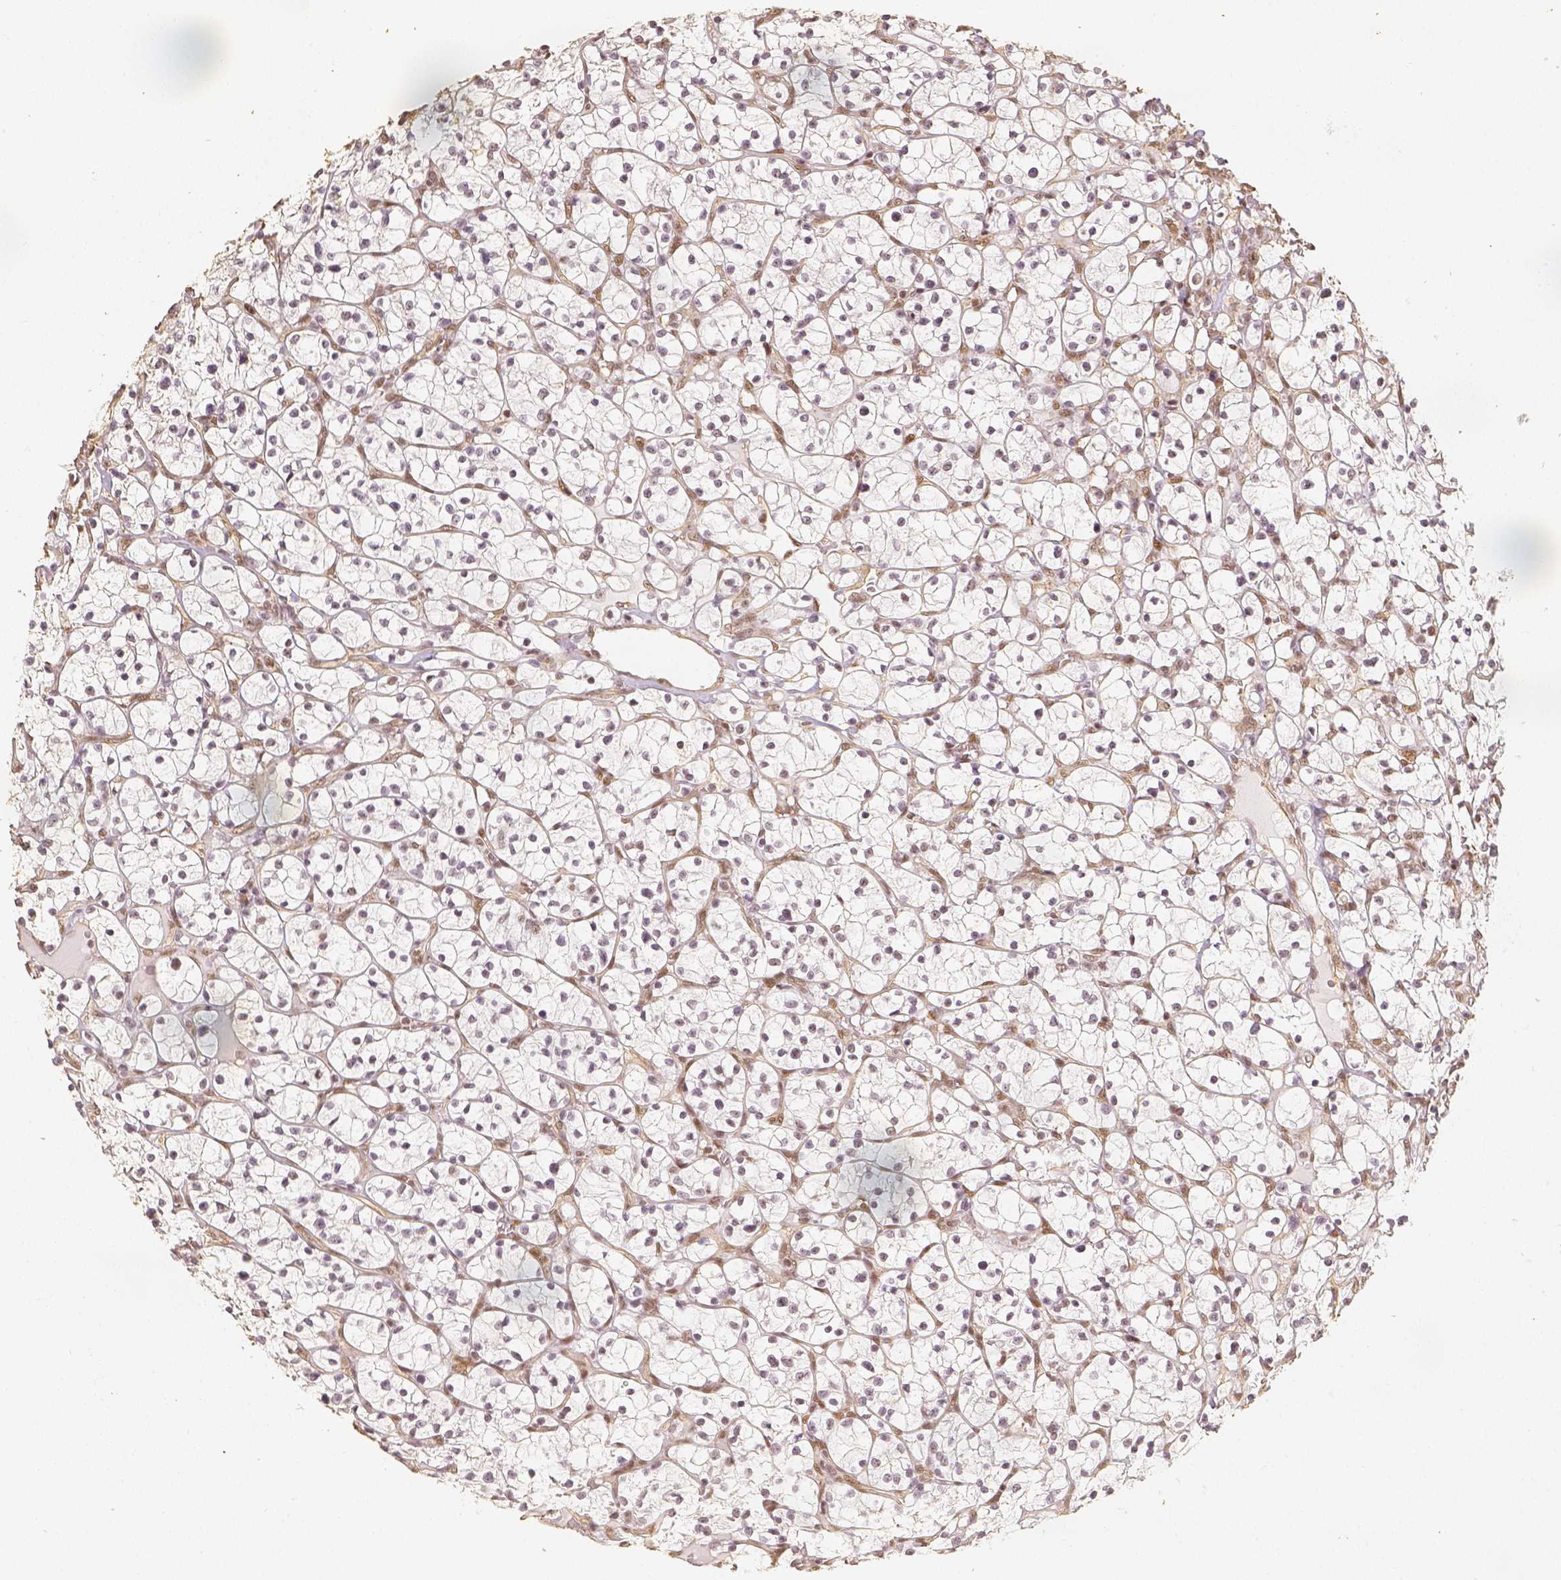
{"staining": {"intensity": "weak", "quantity": "25%-75%", "location": "nuclear"}, "tissue": "renal cancer", "cell_type": "Tumor cells", "image_type": "cancer", "snomed": [{"axis": "morphology", "description": "Adenocarcinoma, NOS"}, {"axis": "topography", "description": "Kidney"}], "caption": "A micrograph of renal cancer (adenocarcinoma) stained for a protein exhibits weak nuclear brown staining in tumor cells. Nuclei are stained in blue.", "gene": "HDAC1", "patient": {"sex": "female", "age": 64}}